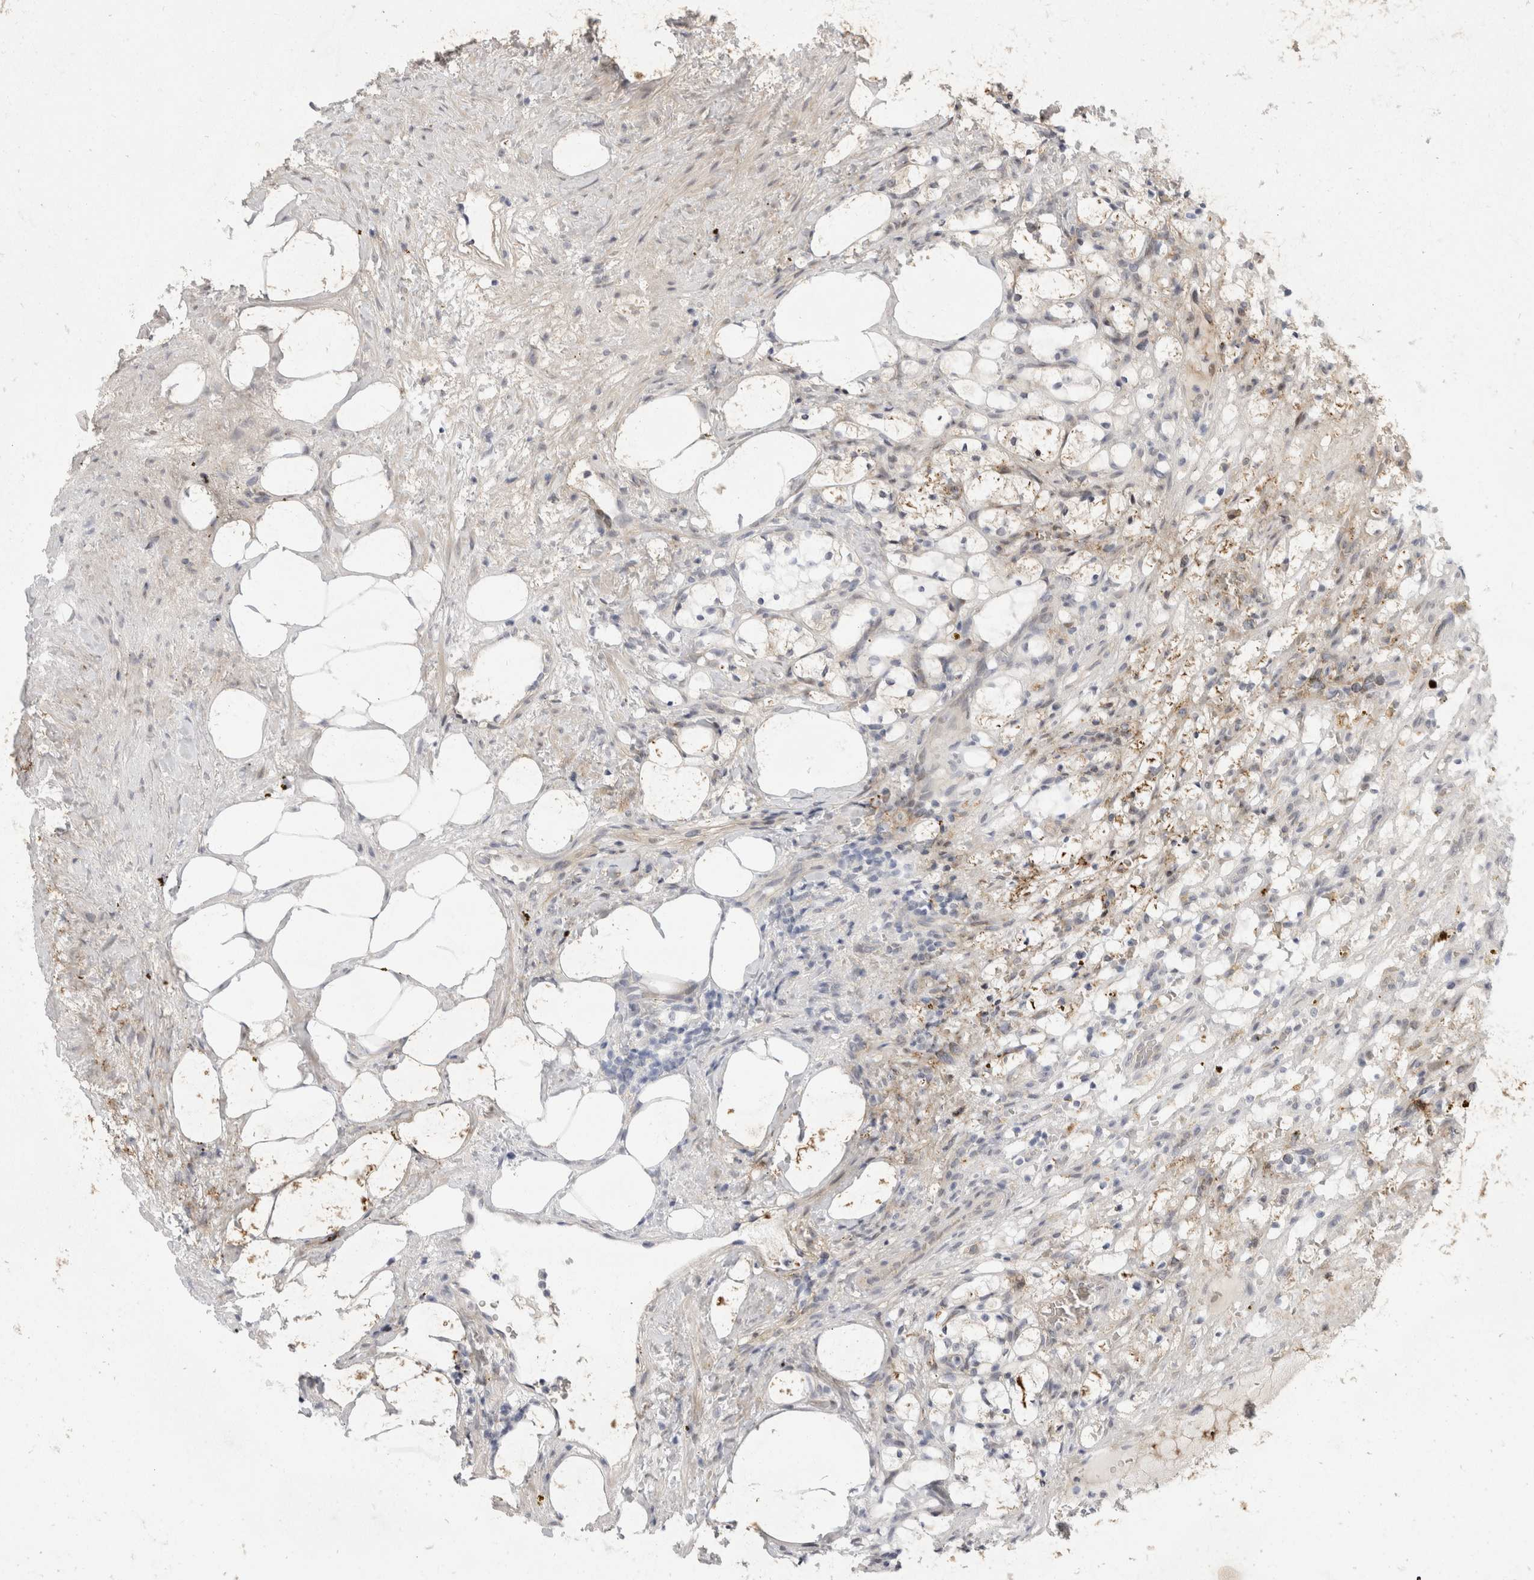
{"staining": {"intensity": "negative", "quantity": "none", "location": "none"}, "tissue": "renal cancer", "cell_type": "Tumor cells", "image_type": "cancer", "snomed": [{"axis": "morphology", "description": "Adenocarcinoma, NOS"}, {"axis": "topography", "description": "Kidney"}], "caption": "The immunohistochemistry (IHC) image has no significant expression in tumor cells of renal adenocarcinoma tissue.", "gene": "TOM1L2", "patient": {"sex": "female", "age": 69}}